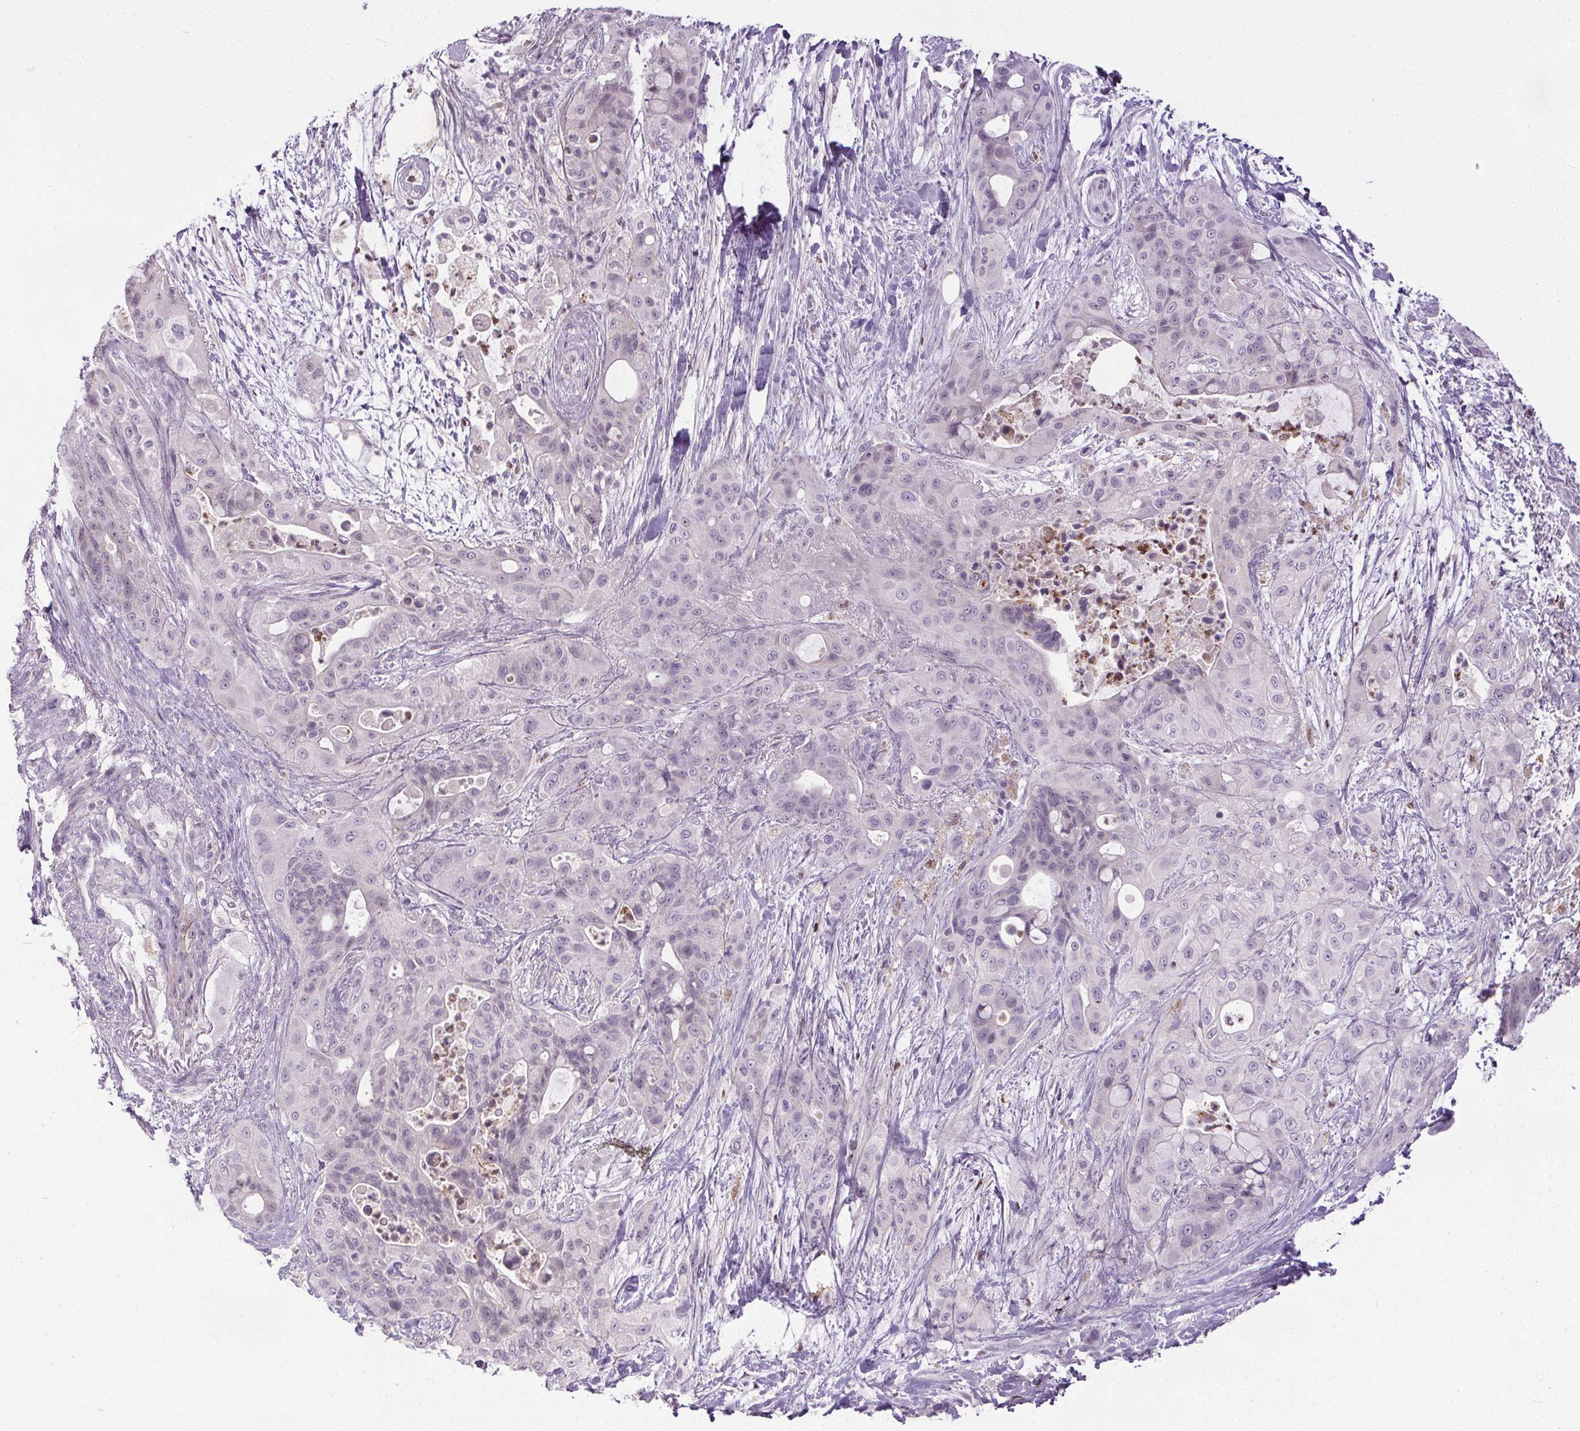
{"staining": {"intensity": "negative", "quantity": "none", "location": "none"}, "tissue": "pancreatic cancer", "cell_type": "Tumor cells", "image_type": "cancer", "snomed": [{"axis": "morphology", "description": "Adenocarcinoma, NOS"}, {"axis": "topography", "description": "Pancreas"}], "caption": "Immunohistochemistry (IHC) of adenocarcinoma (pancreatic) shows no staining in tumor cells.", "gene": "TMEM240", "patient": {"sex": "male", "age": 71}}